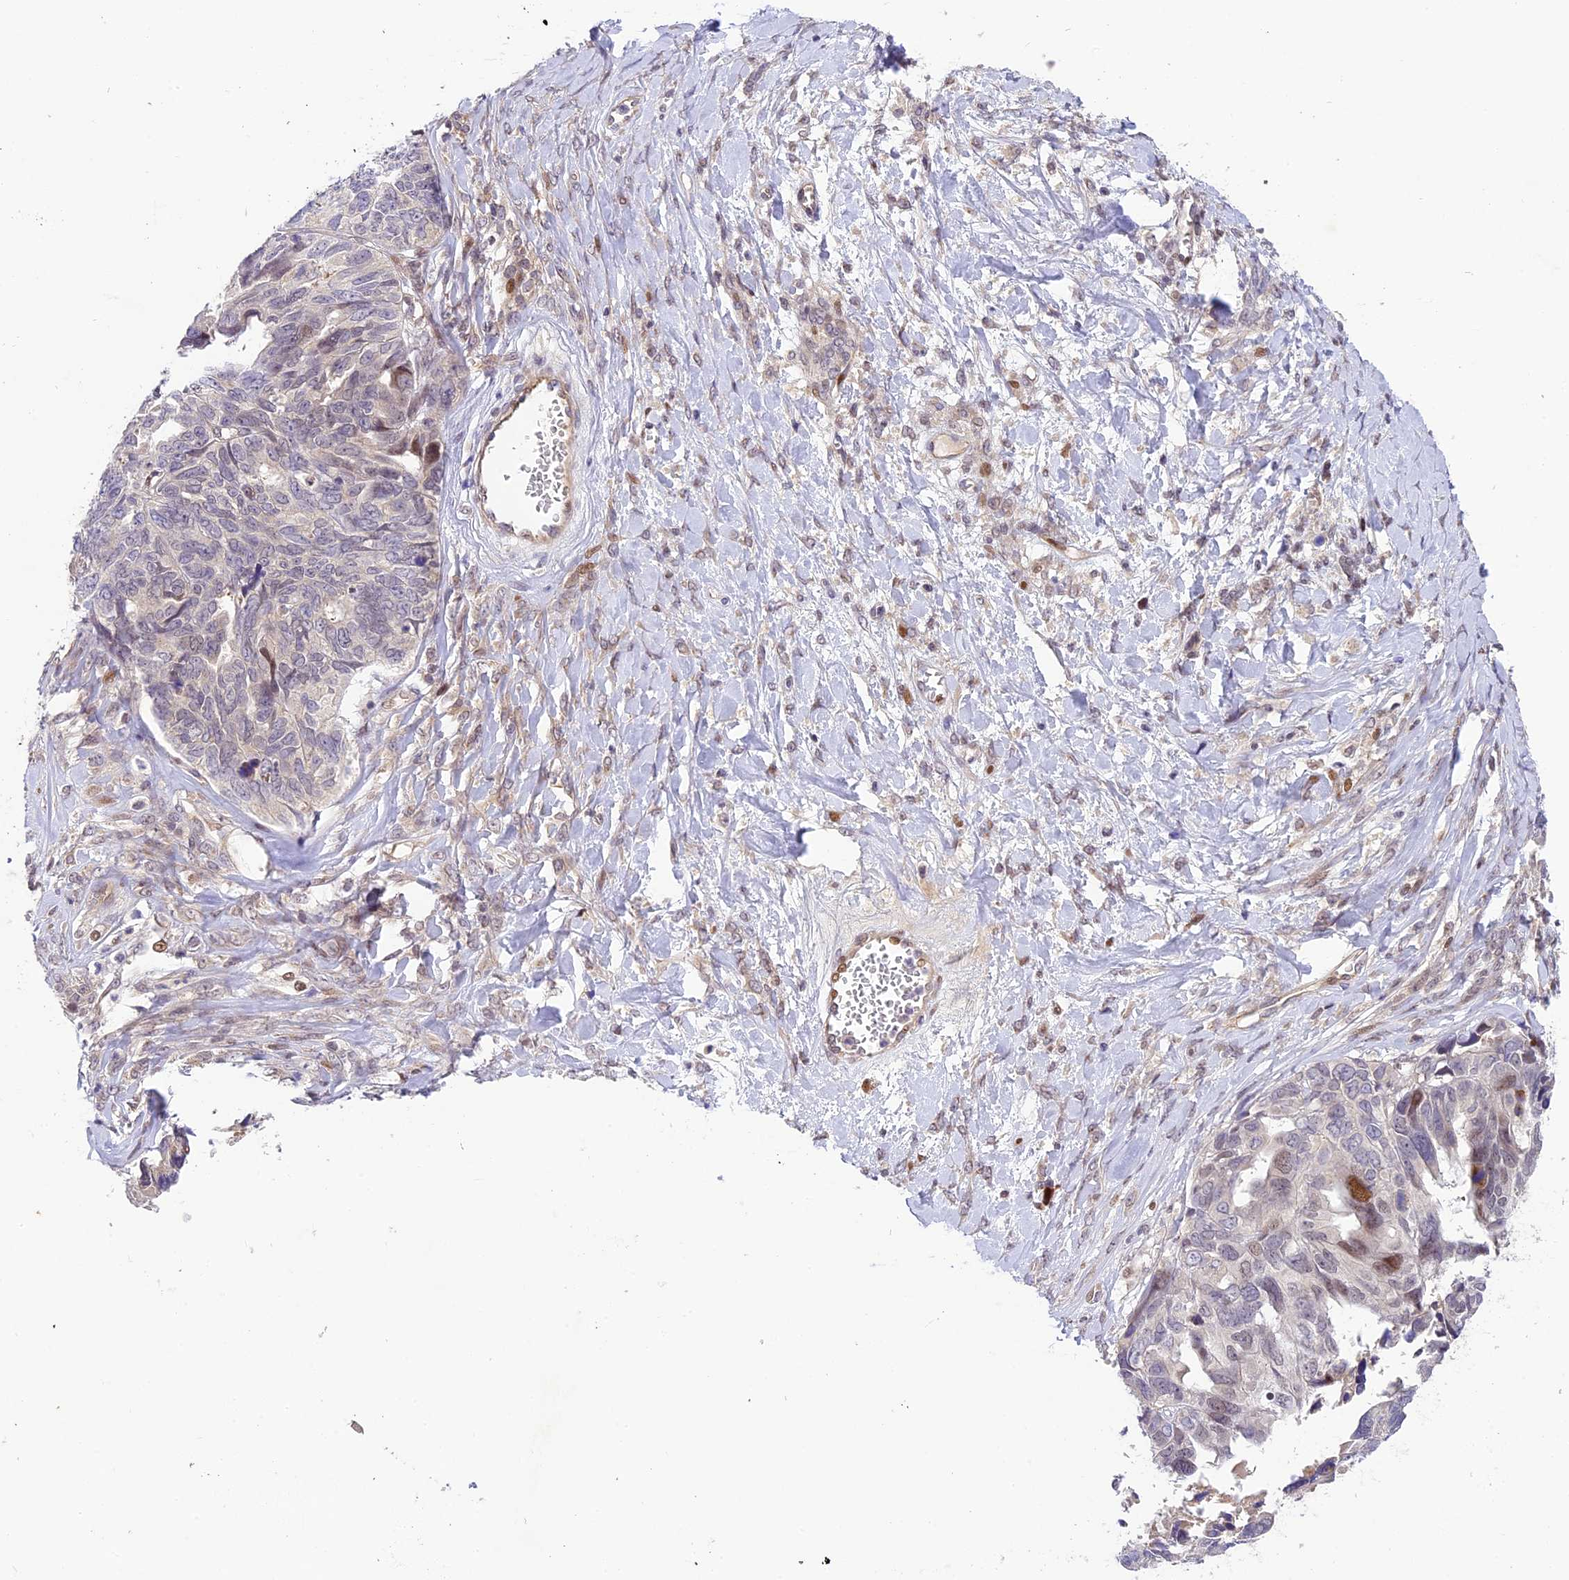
{"staining": {"intensity": "moderate", "quantity": "<25%", "location": "nuclear"}, "tissue": "ovarian cancer", "cell_type": "Tumor cells", "image_type": "cancer", "snomed": [{"axis": "morphology", "description": "Cystadenocarcinoma, serous, NOS"}, {"axis": "topography", "description": "Ovary"}], "caption": "Immunohistochemical staining of human serous cystadenocarcinoma (ovarian) demonstrates moderate nuclear protein staining in approximately <25% of tumor cells.", "gene": "NEK8", "patient": {"sex": "female", "age": 79}}